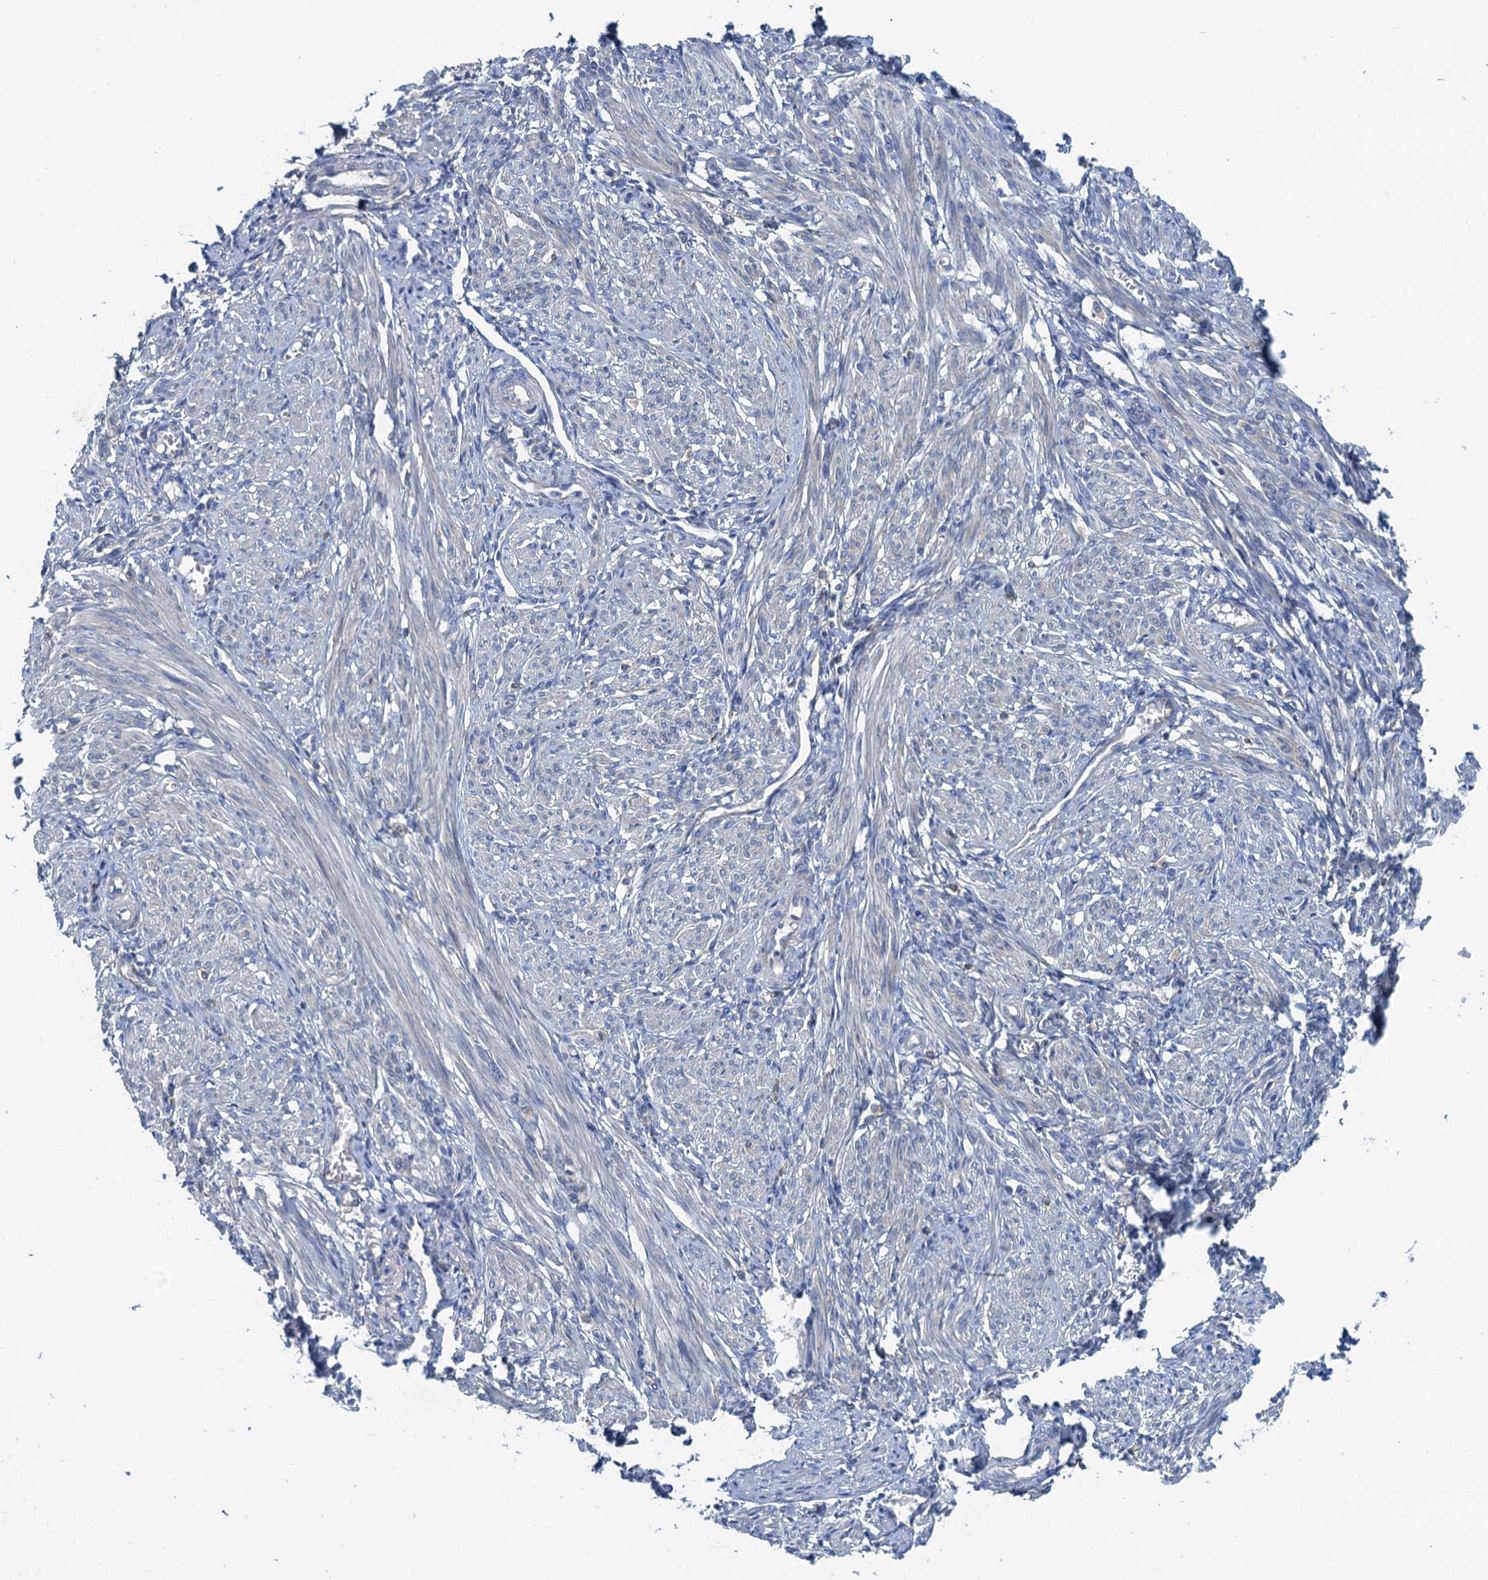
{"staining": {"intensity": "negative", "quantity": "none", "location": "none"}, "tissue": "smooth muscle", "cell_type": "Smooth muscle cells", "image_type": "normal", "snomed": [{"axis": "morphology", "description": "Normal tissue, NOS"}, {"axis": "topography", "description": "Smooth muscle"}], "caption": "This is an IHC photomicrograph of benign human smooth muscle. There is no expression in smooth muscle cells.", "gene": "THAP10", "patient": {"sex": "female", "age": 39}}